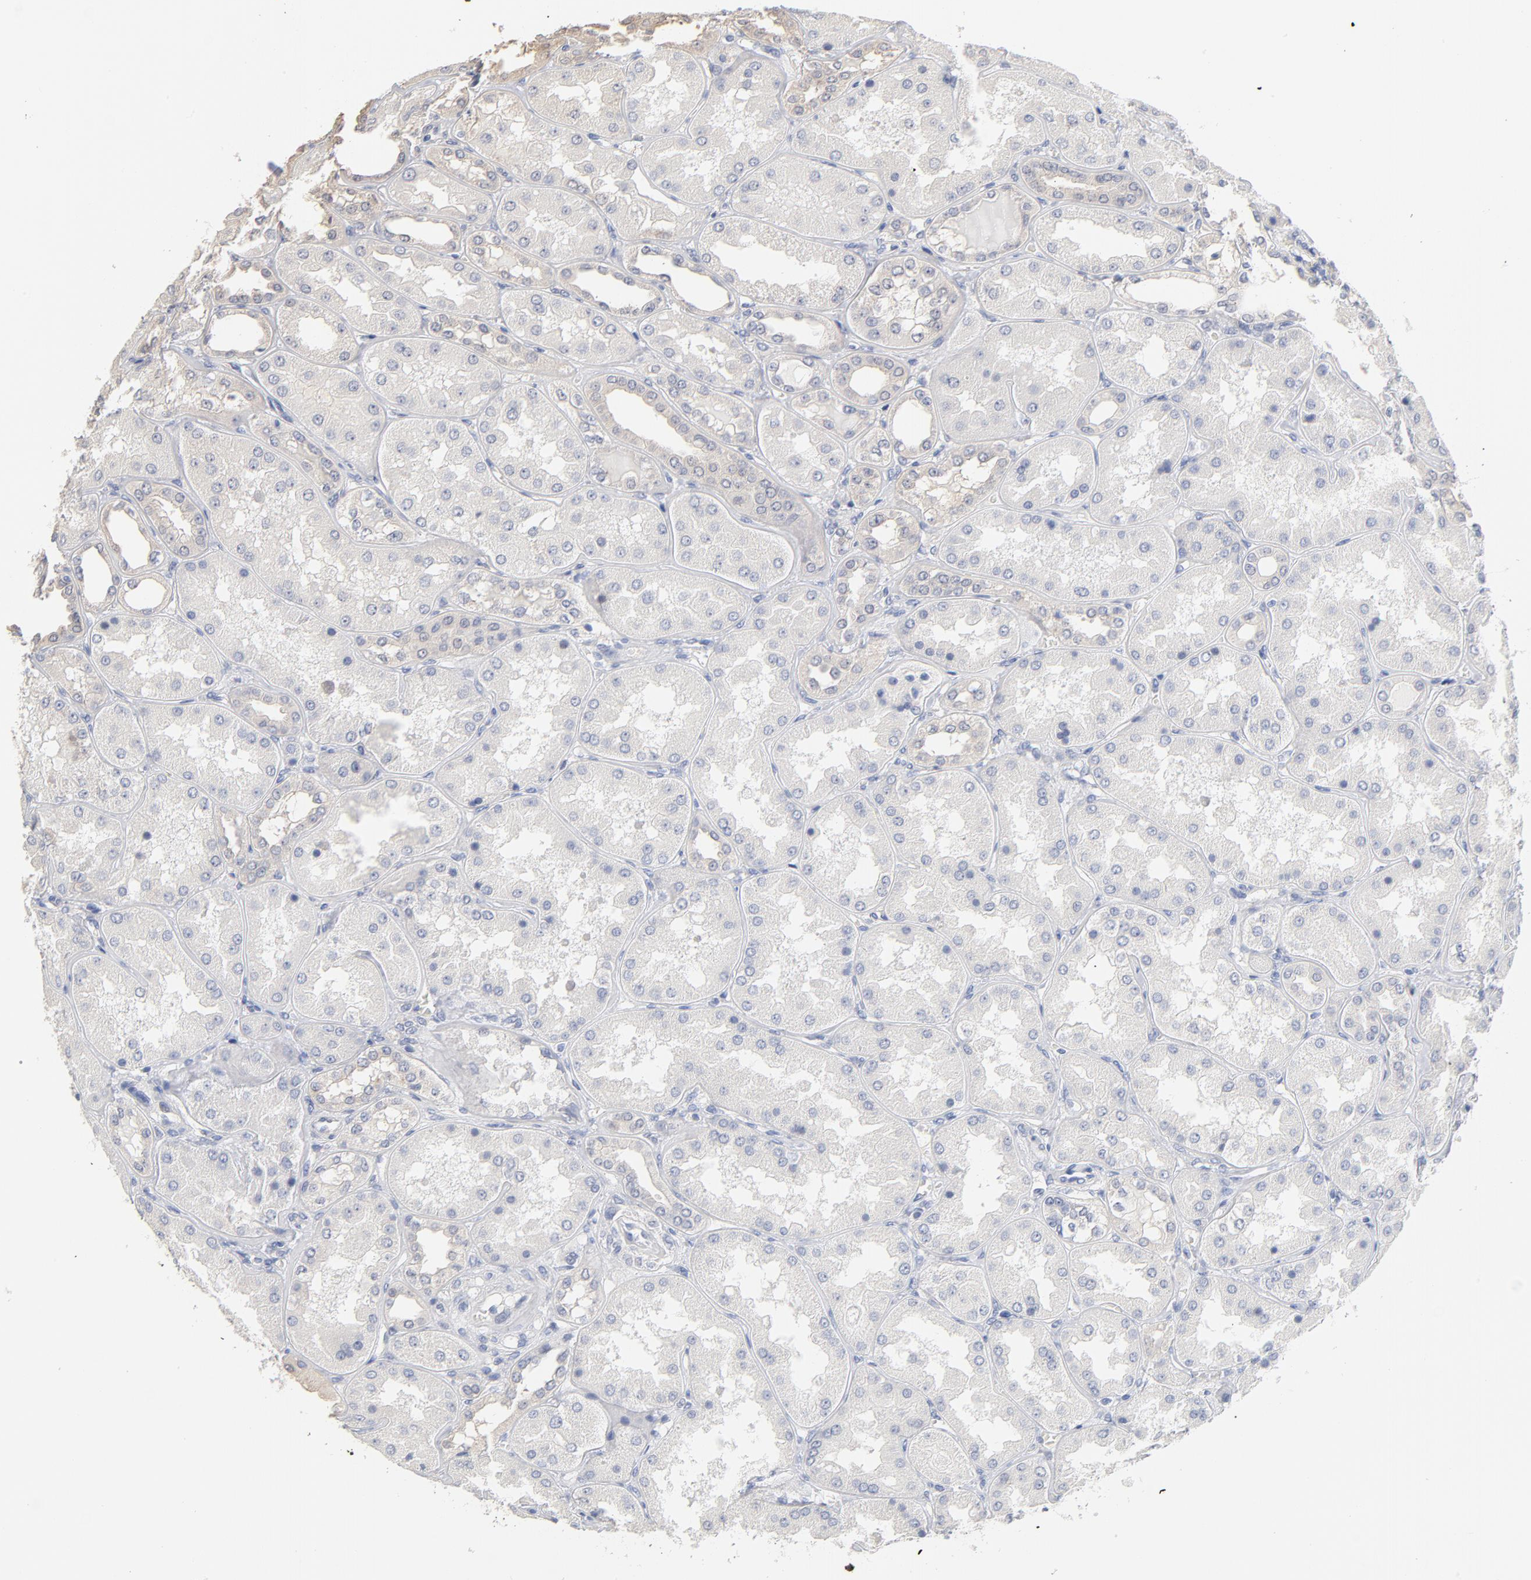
{"staining": {"intensity": "weak", "quantity": ">75%", "location": "cytoplasmic/membranous"}, "tissue": "kidney", "cell_type": "Cells in tubules", "image_type": "normal", "snomed": [{"axis": "morphology", "description": "Normal tissue, NOS"}, {"axis": "topography", "description": "Kidney"}], "caption": "Cells in tubules exhibit low levels of weak cytoplasmic/membranous staining in approximately >75% of cells in normal kidney. The staining was performed using DAB, with brown indicating positive protein expression. Nuclei are stained blue with hematoxylin.", "gene": "DNAL4", "patient": {"sex": "female", "age": 56}}